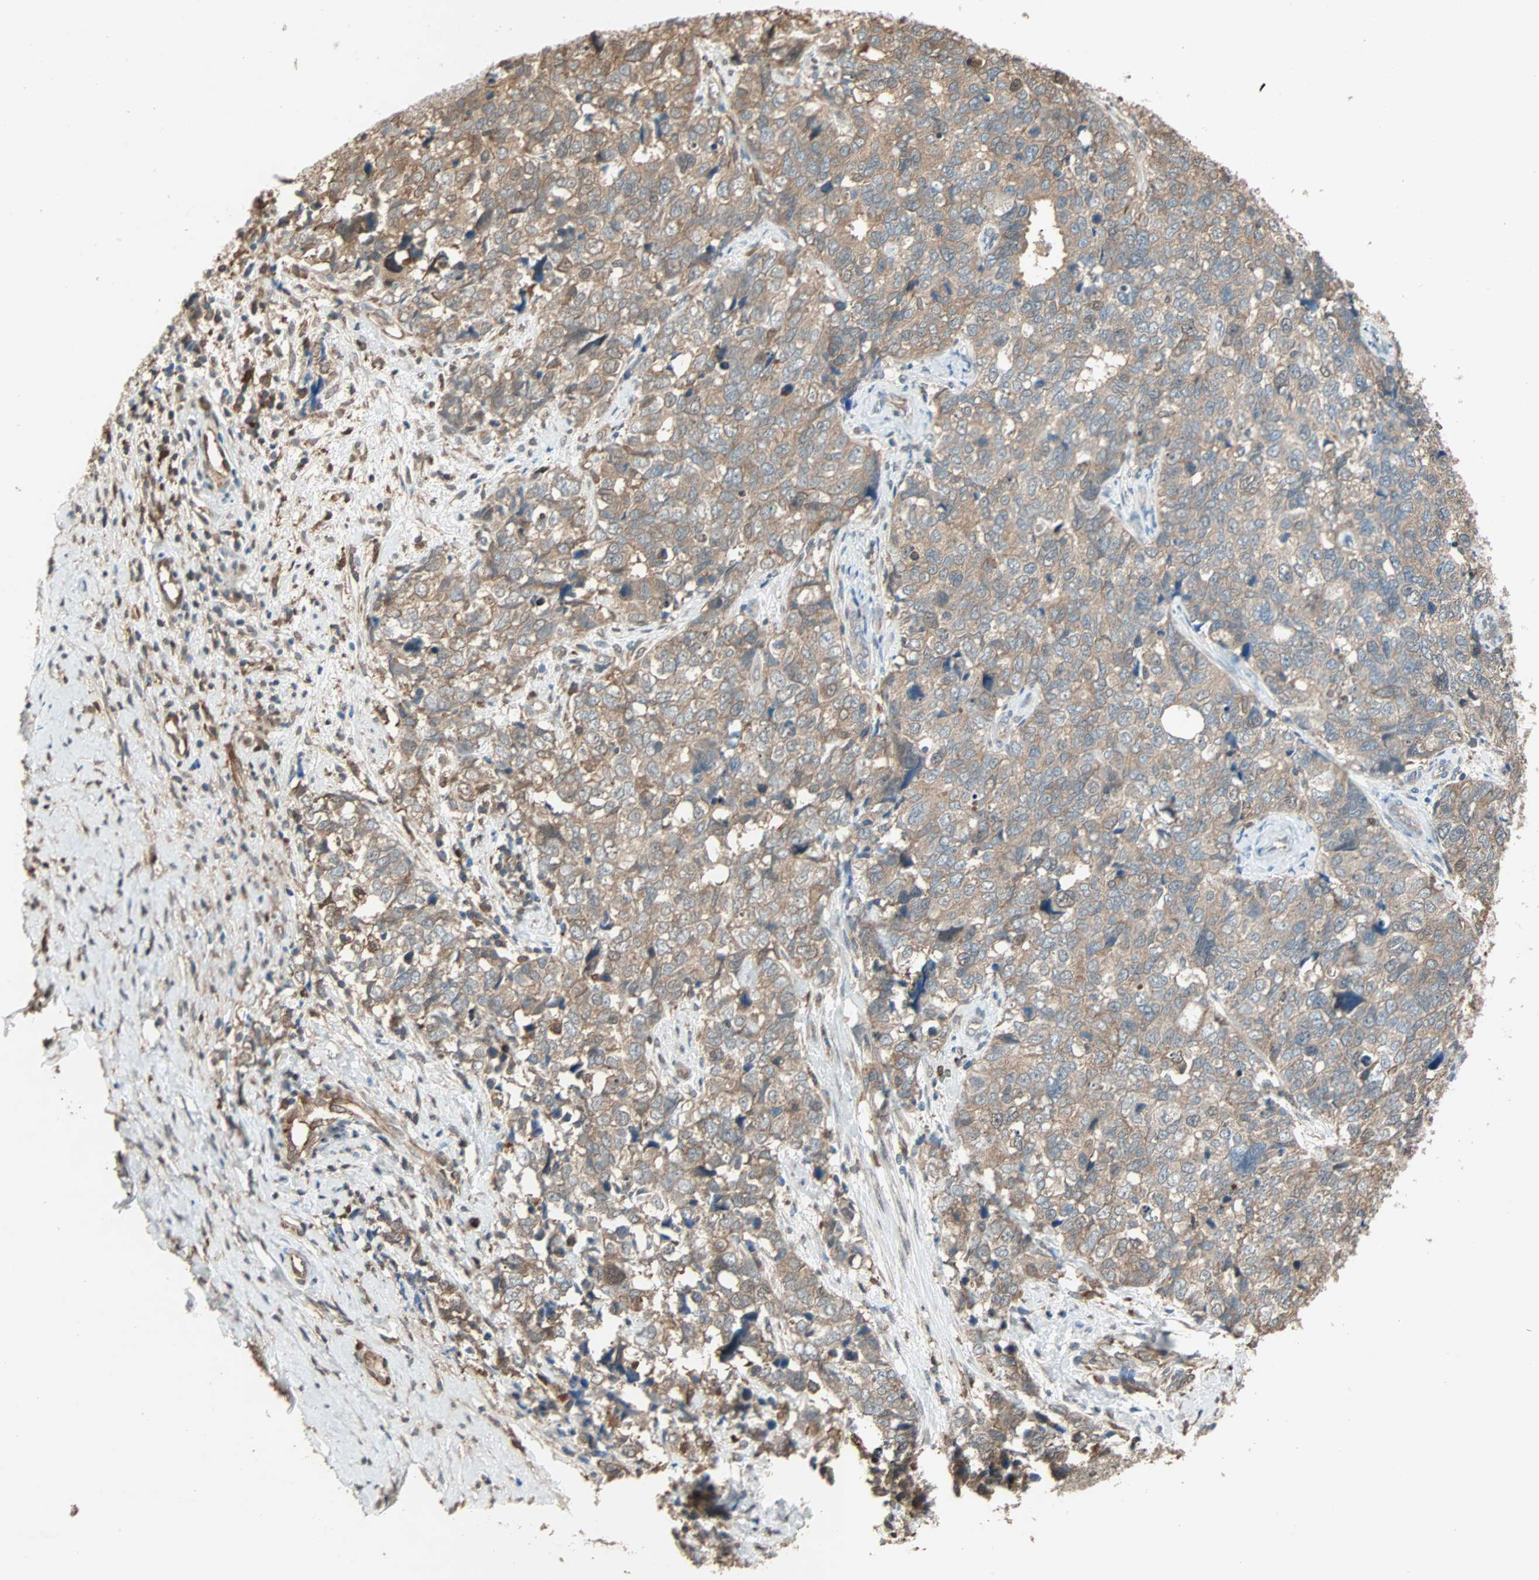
{"staining": {"intensity": "moderate", "quantity": ">75%", "location": "cytoplasmic/membranous"}, "tissue": "cervical cancer", "cell_type": "Tumor cells", "image_type": "cancer", "snomed": [{"axis": "morphology", "description": "Squamous cell carcinoma, NOS"}, {"axis": "topography", "description": "Cervix"}], "caption": "An image showing moderate cytoplasmic/membranous expression in about >75% of tumor cells in cervical cancer (squamous cell carcinoma), as visualized by brown immunohistochemical staining.", "gene": "PRDX1", "patient": {"sex": "female", "age": 63}}